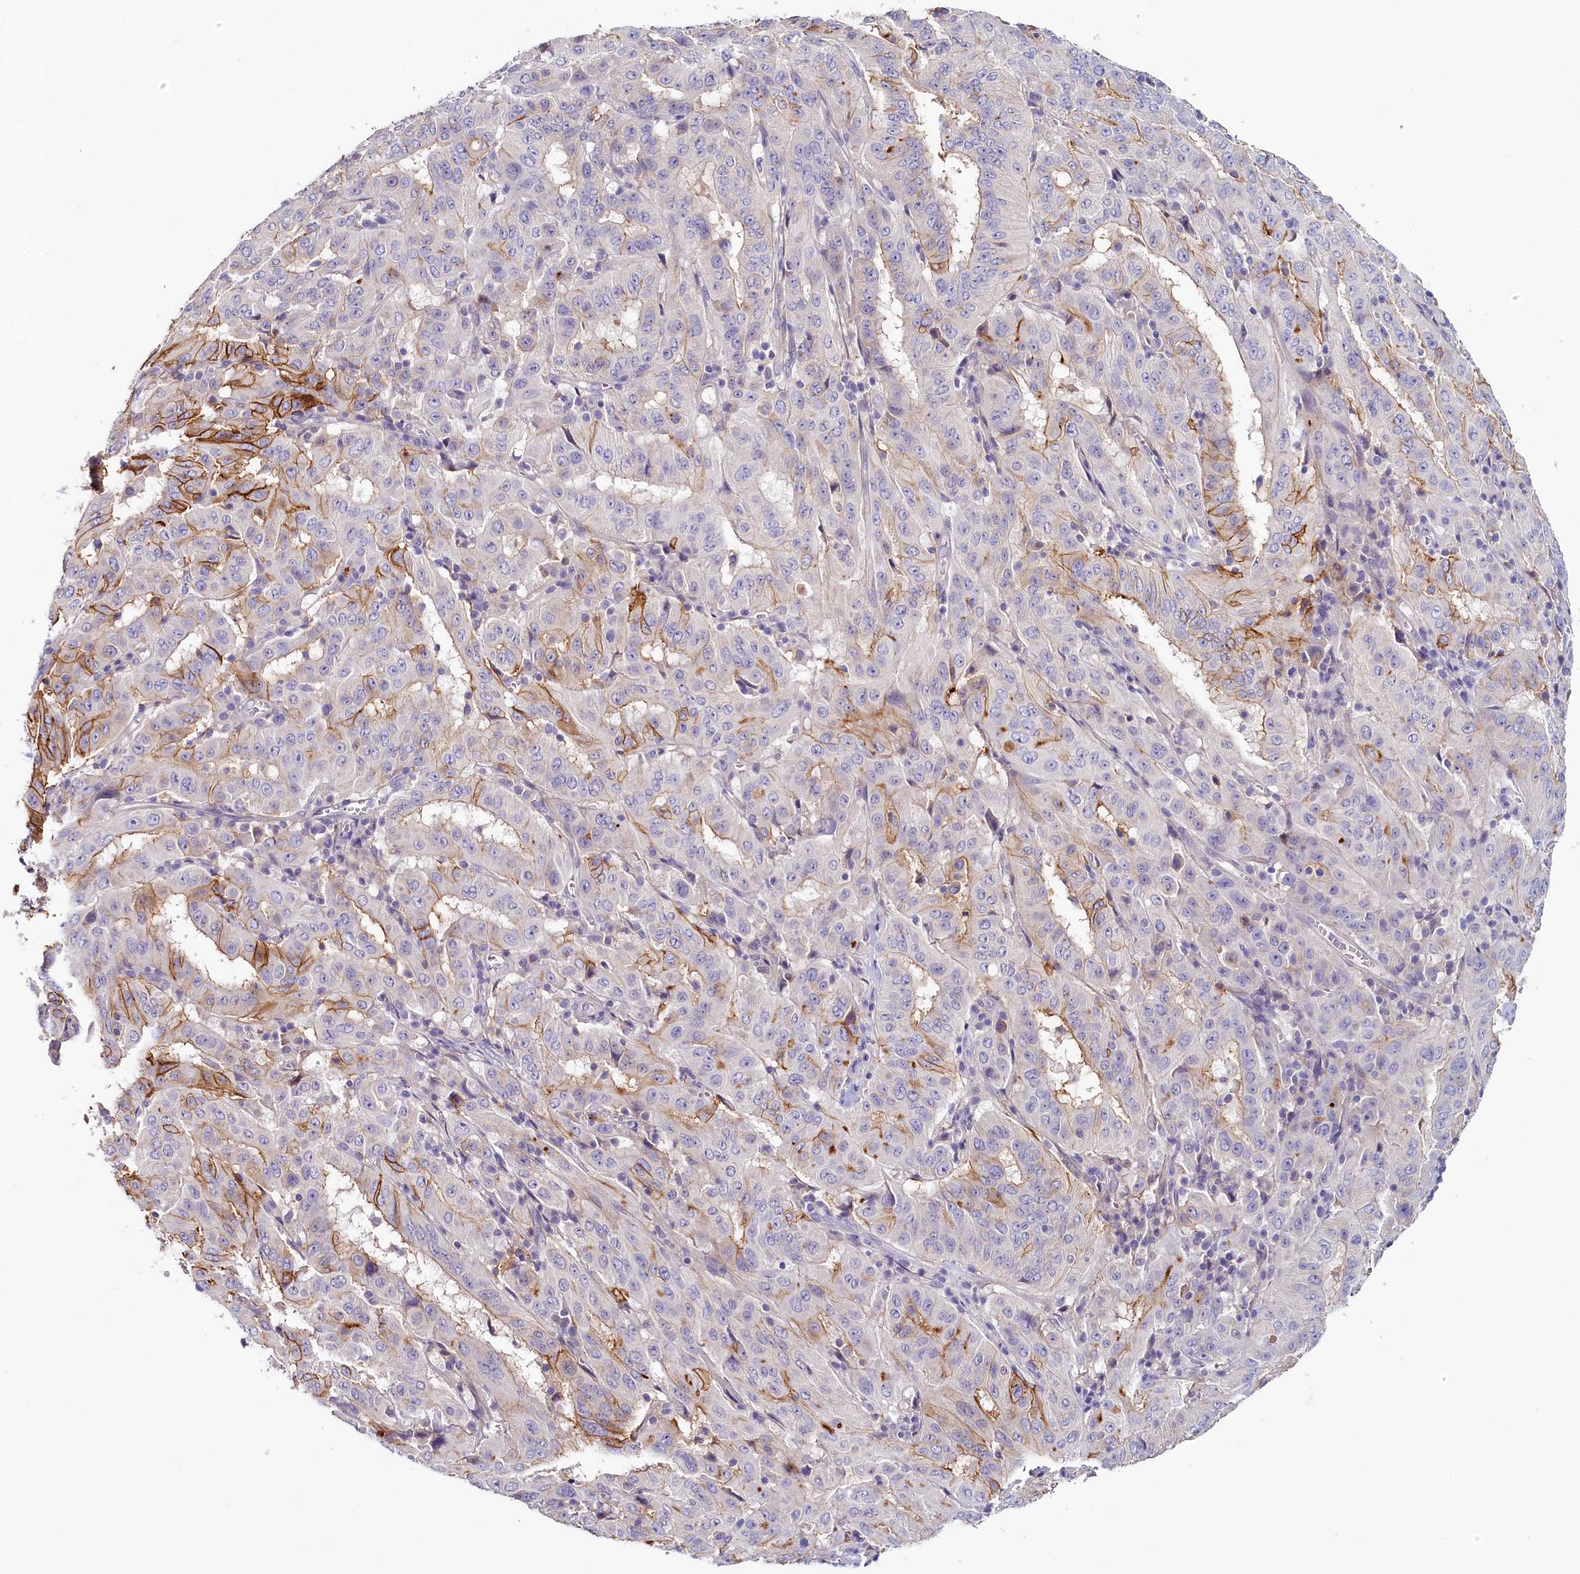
{"staining": {"intensity": "strong", "quantity": "<25%", "location": "cytoplasmic/membranous"}, "tissue": "pancreatic cancer", "cell_type": "Tumor cells", "image_type": "cancer", "snomed": [{"axis": "morphology", "description": "Adenocarcinoma, NOS"}, {"axis": "topography", "description": "Pancreas"}], "caption": "Adenocarcinoma (pancreatic) stained with a brown dye demonstrates strong cytoplasmic/membranous positive staining in about <25% of tumor cells.", "gene": "PDE6D", "patient": {"sex": "male", "age": 63}}